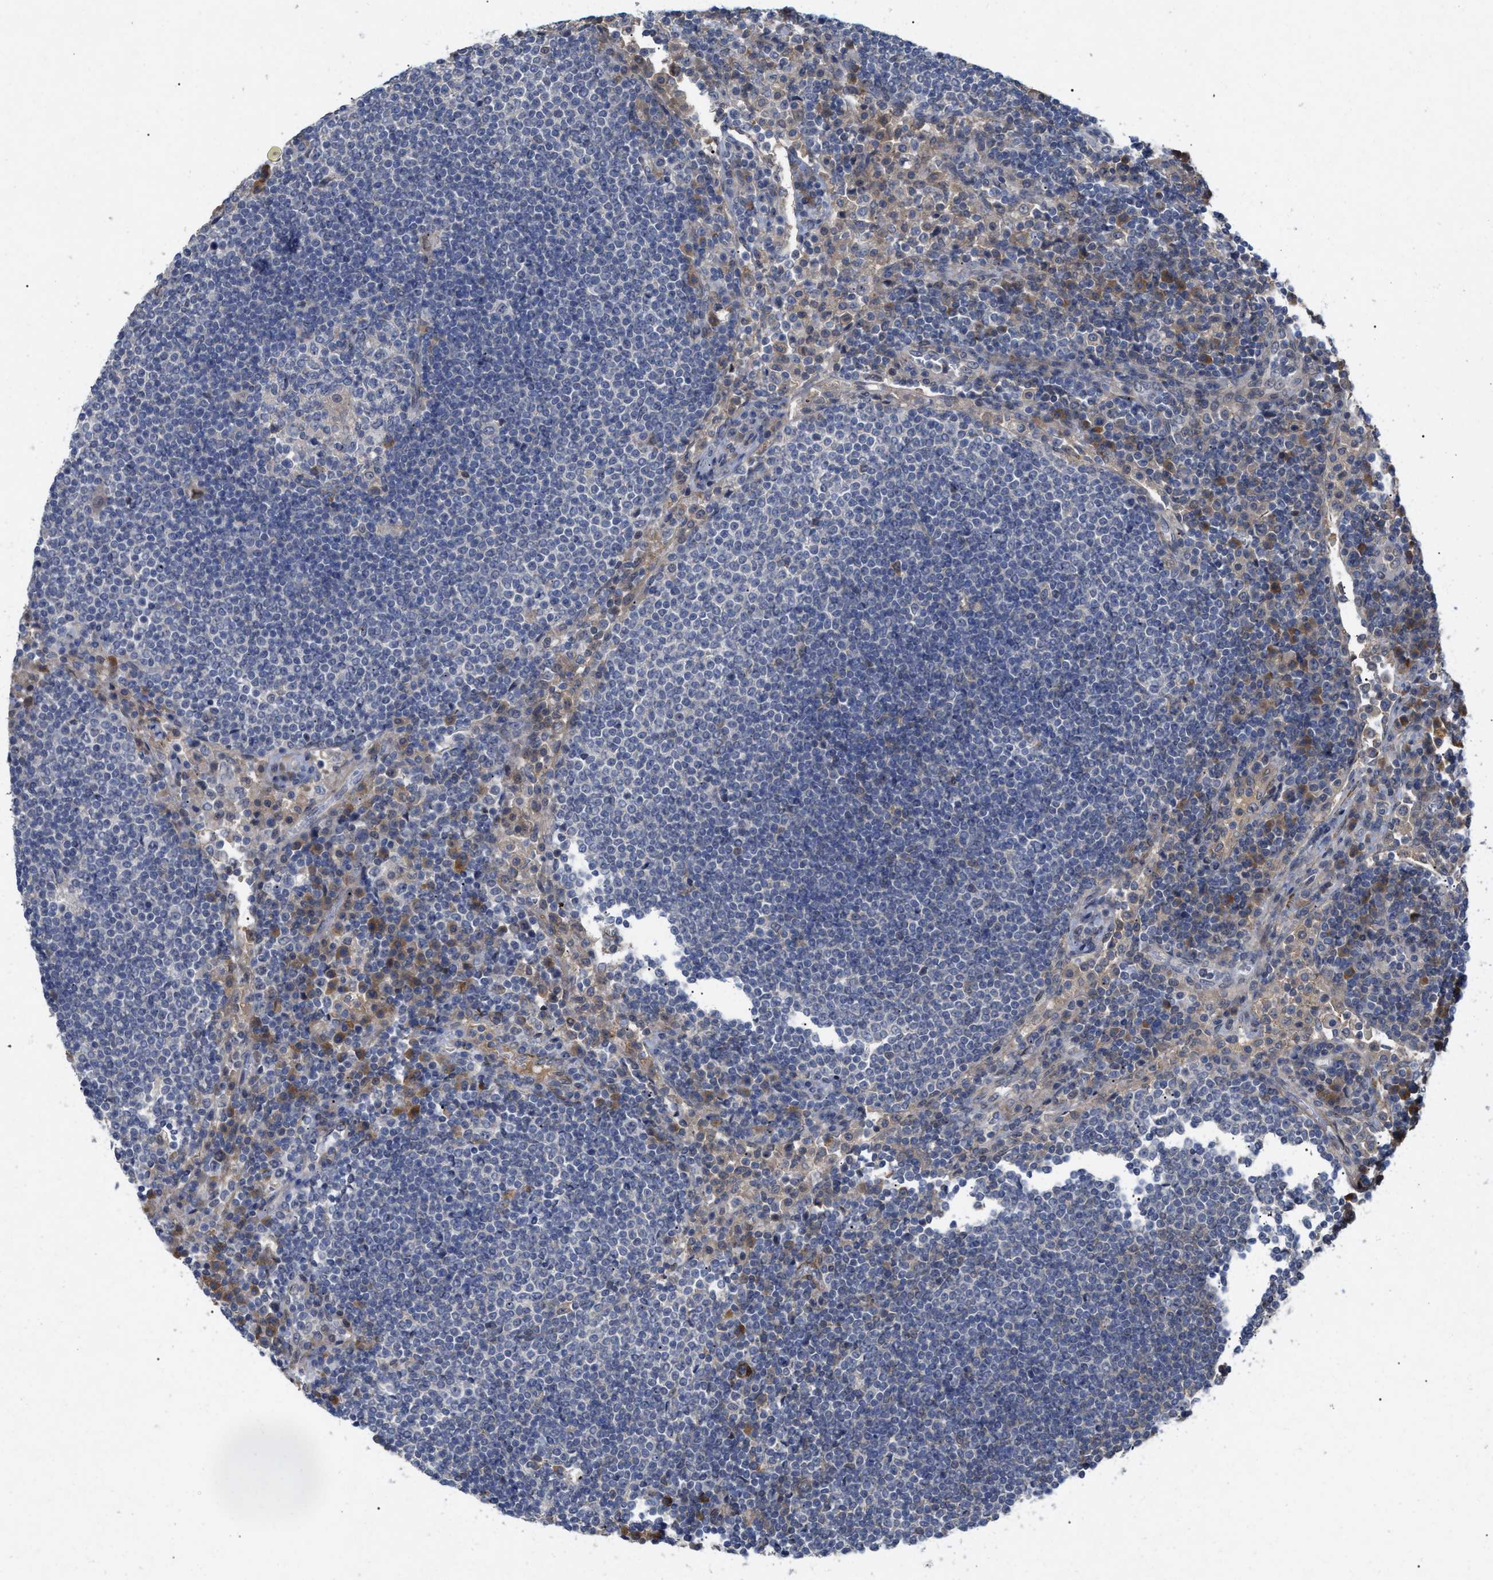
{"staining": {"intensity": "negative", "quantity": "none", "location": "none"}, "tissue": "lymph node", "cell_type": "Germinal center cells", "image_type": "normal", "snomed": [{"axis": "morphology", "description": "Normal tissue, NOS"}, {"axis": "topography", "description": "Lymph node"}], "caption": "Photomicrograph shows no protein expression in germinal center cells of benign lymph node.", "gene": "ST6GALNAC6", "patient": {"sex": "female", "age": 53}}